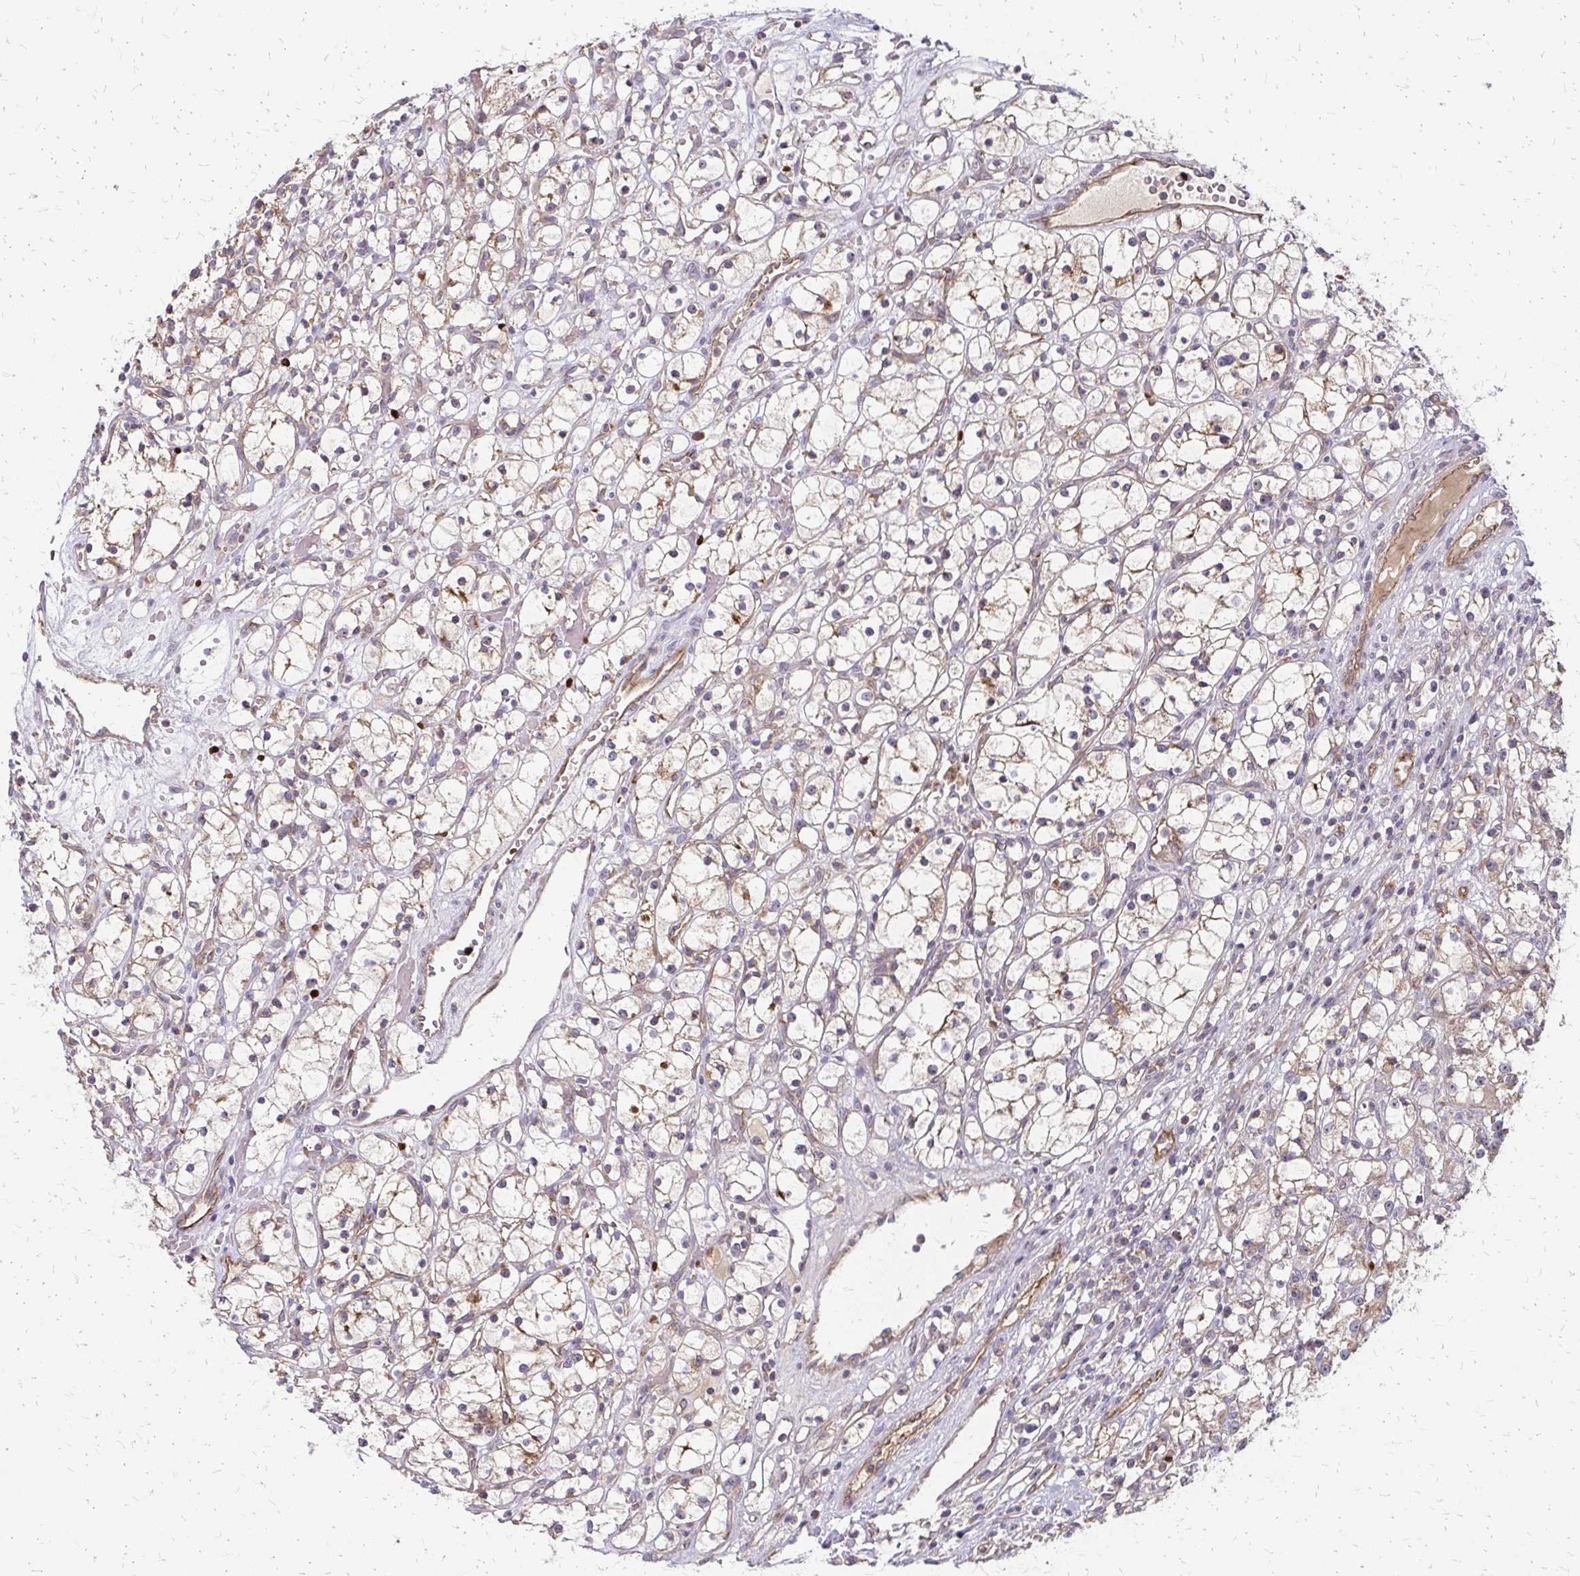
{"staining": {"intensity": "weak", "quantity": "25%-75%", "location": "cytoplasmic/membranous"}, "tissue": "renal cancer", "cell_type": "Tumor cells", "image_type": "cancer", "snomed": [{"axis": "morphology", "description": "Adenocarcinoma, NOS"}, {"axis": "topography", "description": "Kidney"}], "caption": "Protein staining of adenocarcinoma (renal) tissue displays weak cytoplasmic/membranous positivity in approximately 25%-75% of tumor cells. Nuclei are stained in blue.", "gene": "ZNF383", "patient": {"sex": "female", "age": 59}}